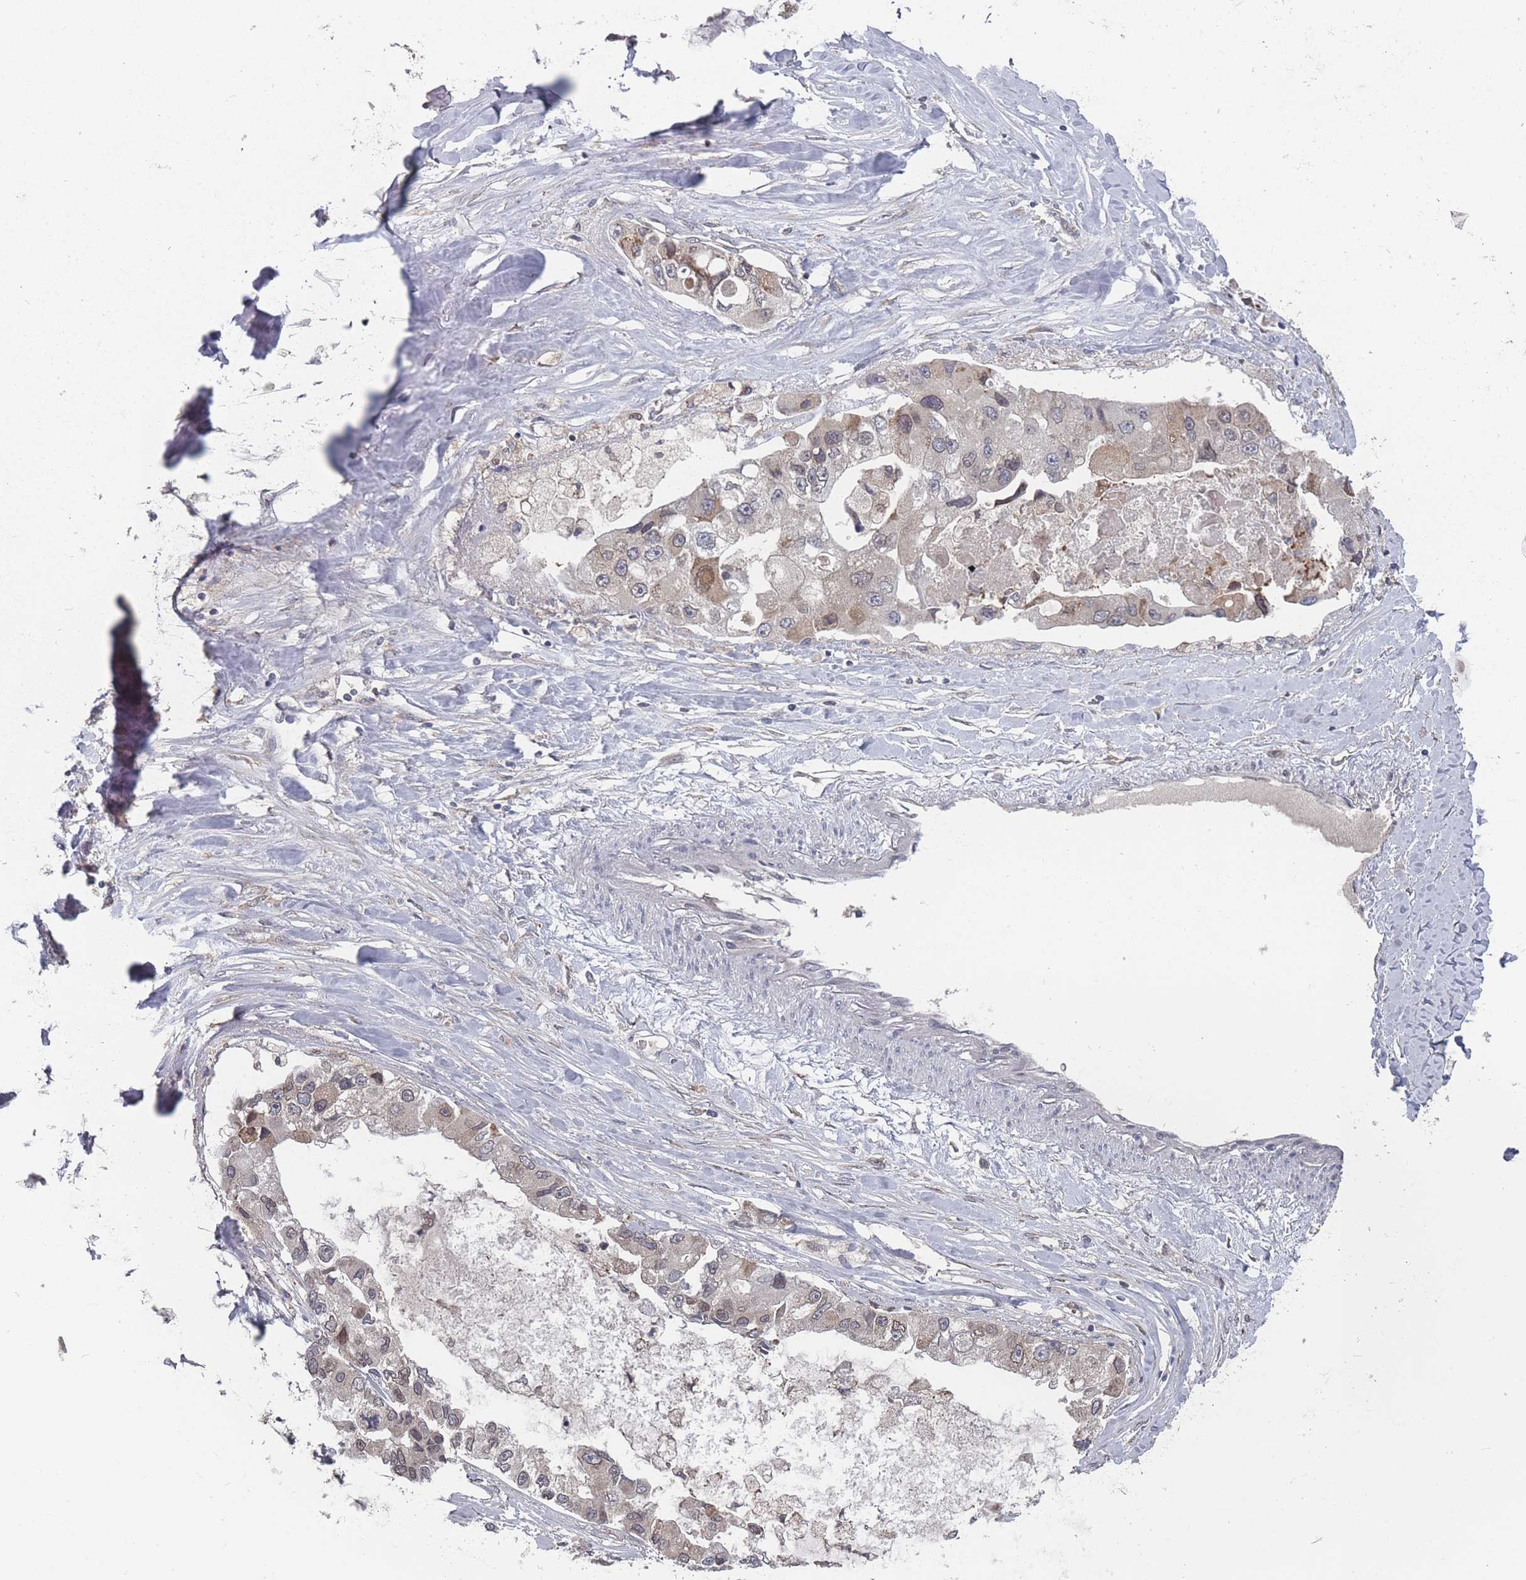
{"staining": {"intensity": "weak", "quantity": "<25%", "location": "cytoplasmic/membranous"}, "tissue": "lung cancer", "cell_type": "Tumor cells", "image_type": "cancer", "snomed": [{"axis": "morphology", "description": "Adenocarcinoma, NOS"}, {"axis": "topography", "description": "Lung"}], "caption": "Tumor cells are negative for brown protein staining in lung cancer (adenocarcinoma).", "gene": "TBC1D25", "patient": {"sex": "female", "age": 54}}